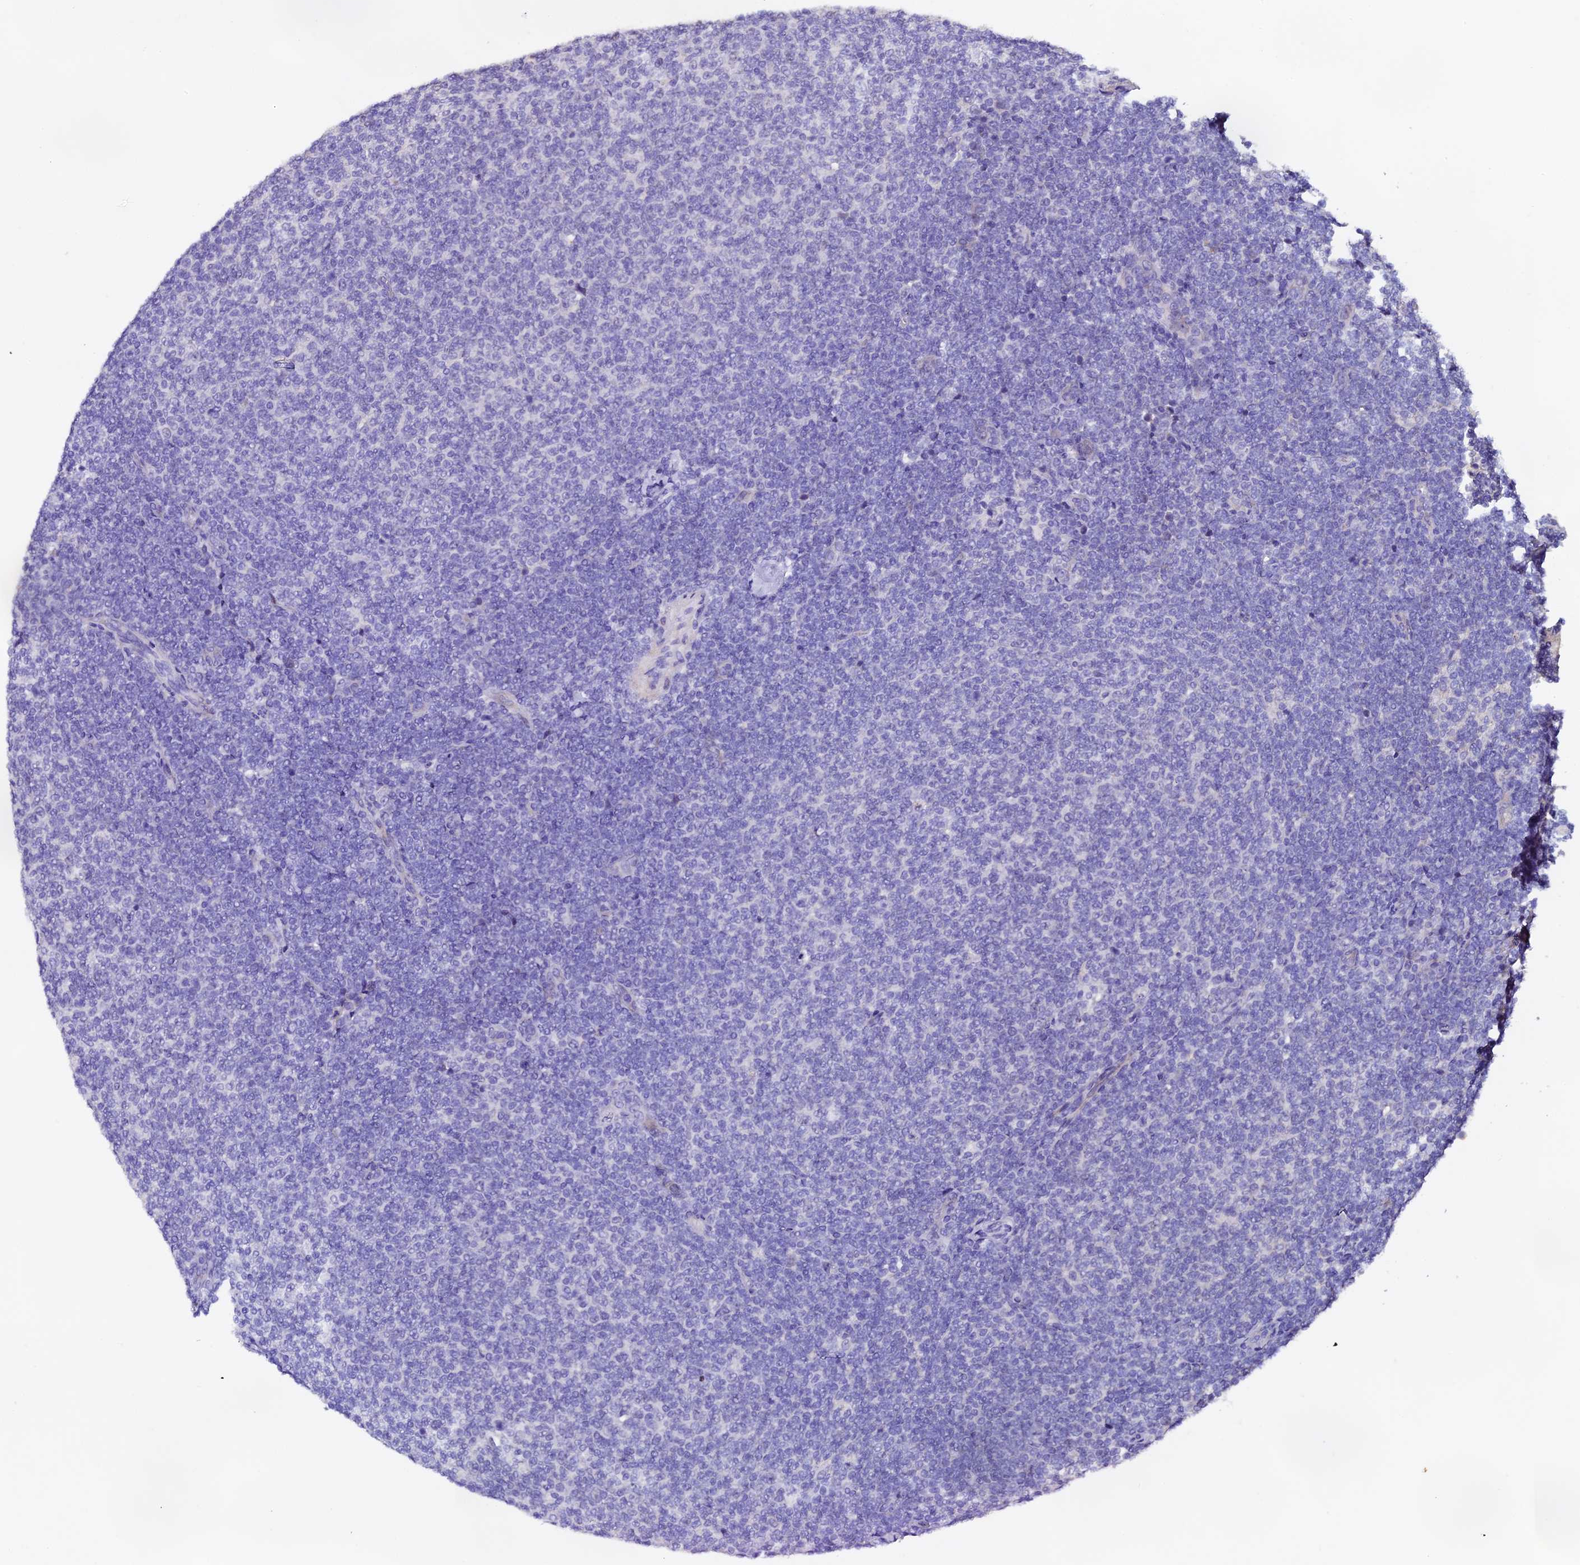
{"staining": {"intensity": "negative", "quantity": "none", "location": "none"}, "tissue": "lymphoma", "cell_type": "Tumor cells", "image_type": "cancer", "snomed": [{"axis": "morphology", "description": "Malignant lymphoma, non-Hodgkin's type, Low grade"}, {"axis": "topography", "description": "Lymph node"}], "caption": "High magnification brightfield microscopy of lymphoma stained with DAB (3,3'-diaminobenzidine) (brown) and counterstained with hematoxylin (blue): tumor cells show no significant staining.", "gene": "FBXW9", "patient": {"sex": "male", "age": 66}}